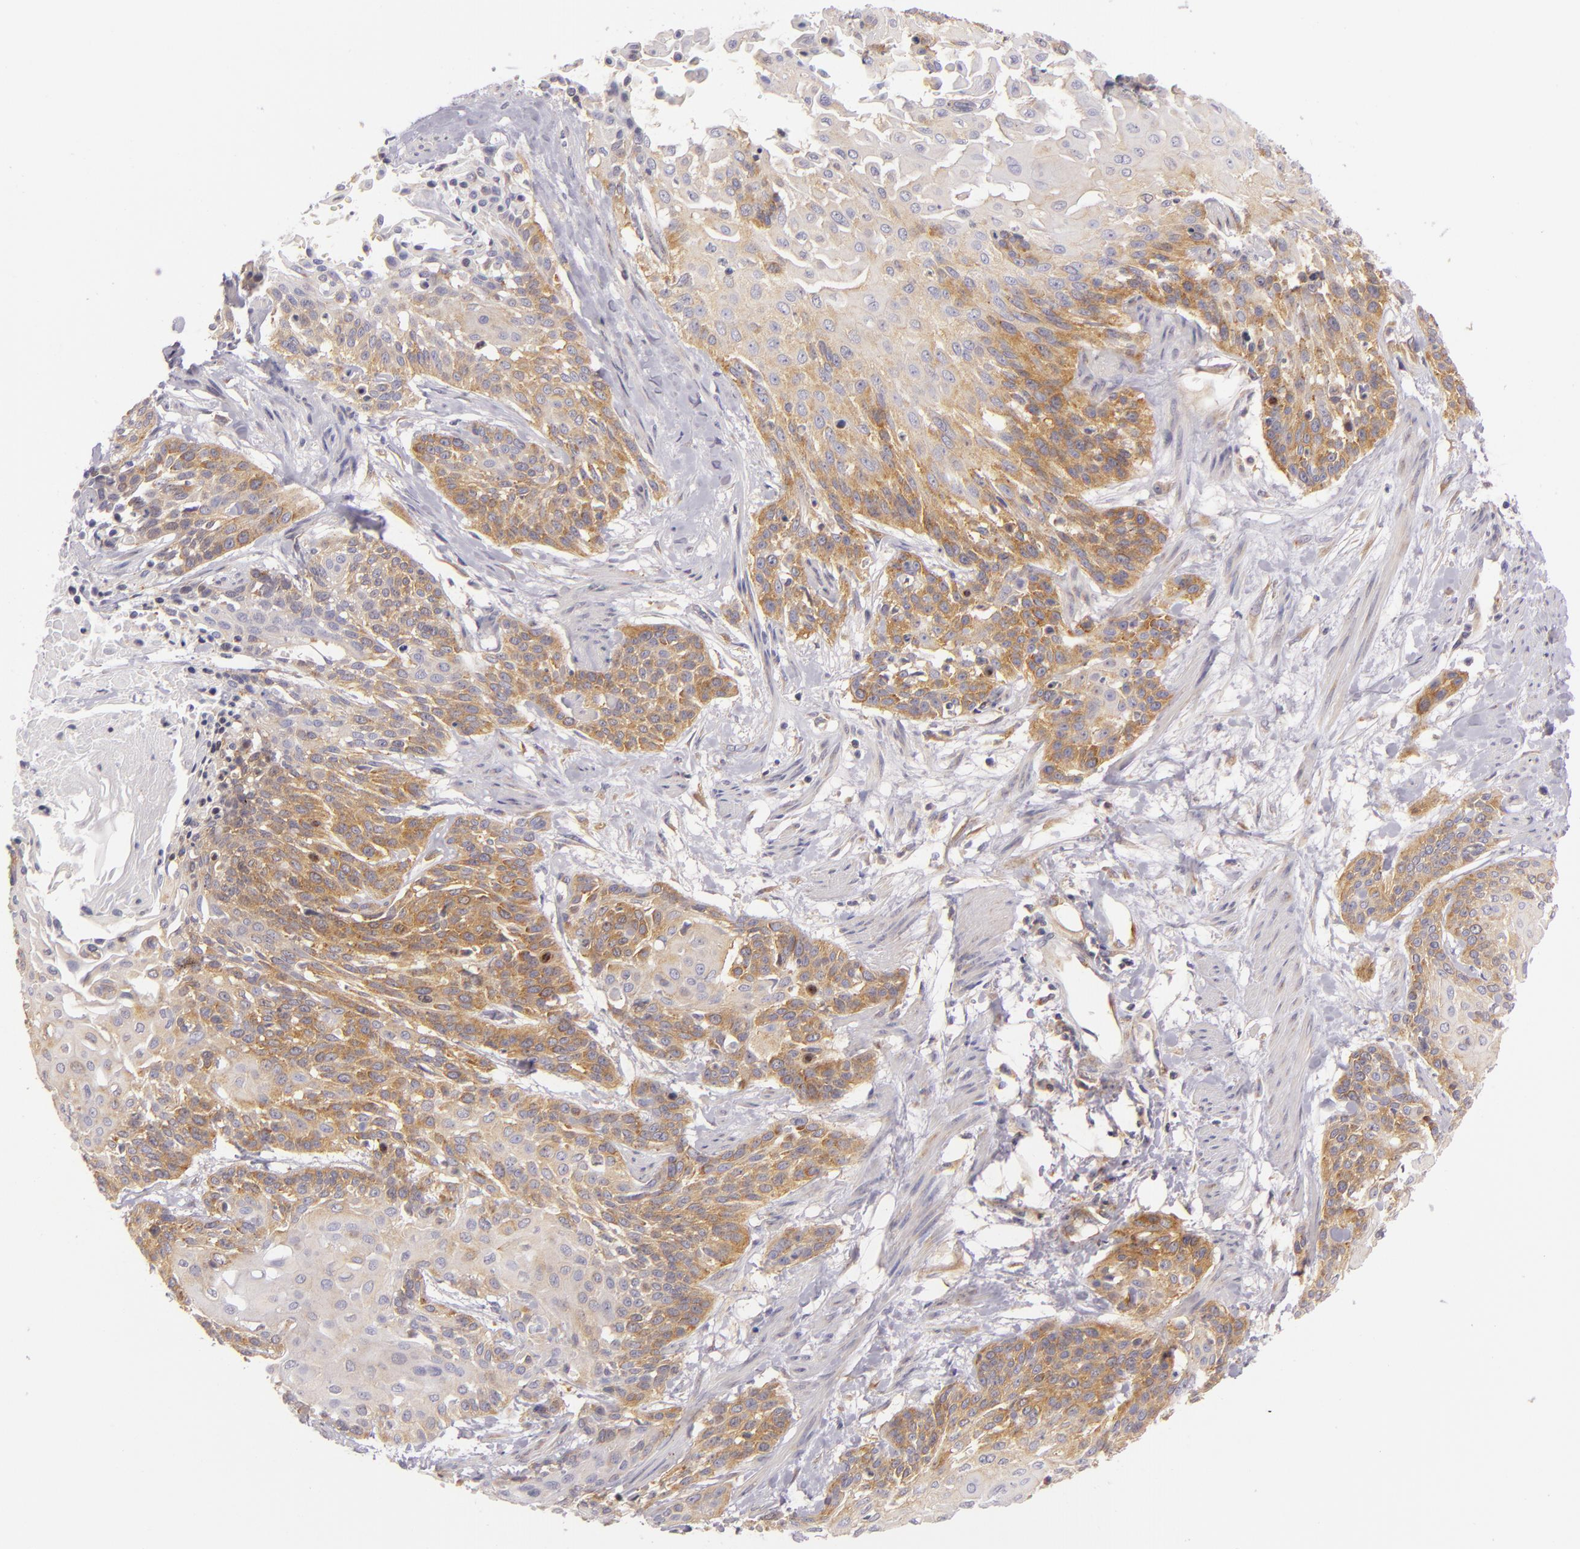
{"staining": {"intensity": "moderate", "quantity": ">75%", "location": "cytoplasmic/membranous"}, "tissue": "cervical cancer", "cell_type": "Tumor cells", "image_type": "cancer", "snomed": [{"axis": "morphology", "description": "Squamous cell carcinoma, NOS"}, {"axis": "topography", "description": "Cervix"}], "caption": "Immunohistochemical staining of cervical squamous cell carcinoma exhibits medium levels of moderate cytoplasmic/membranous staining in about >75% of tumor cells. (DAB IHC with brightfield microscopy, high magnification).", "gene": "UPF3B", "patient": {"sex": "female", "age": 57}}